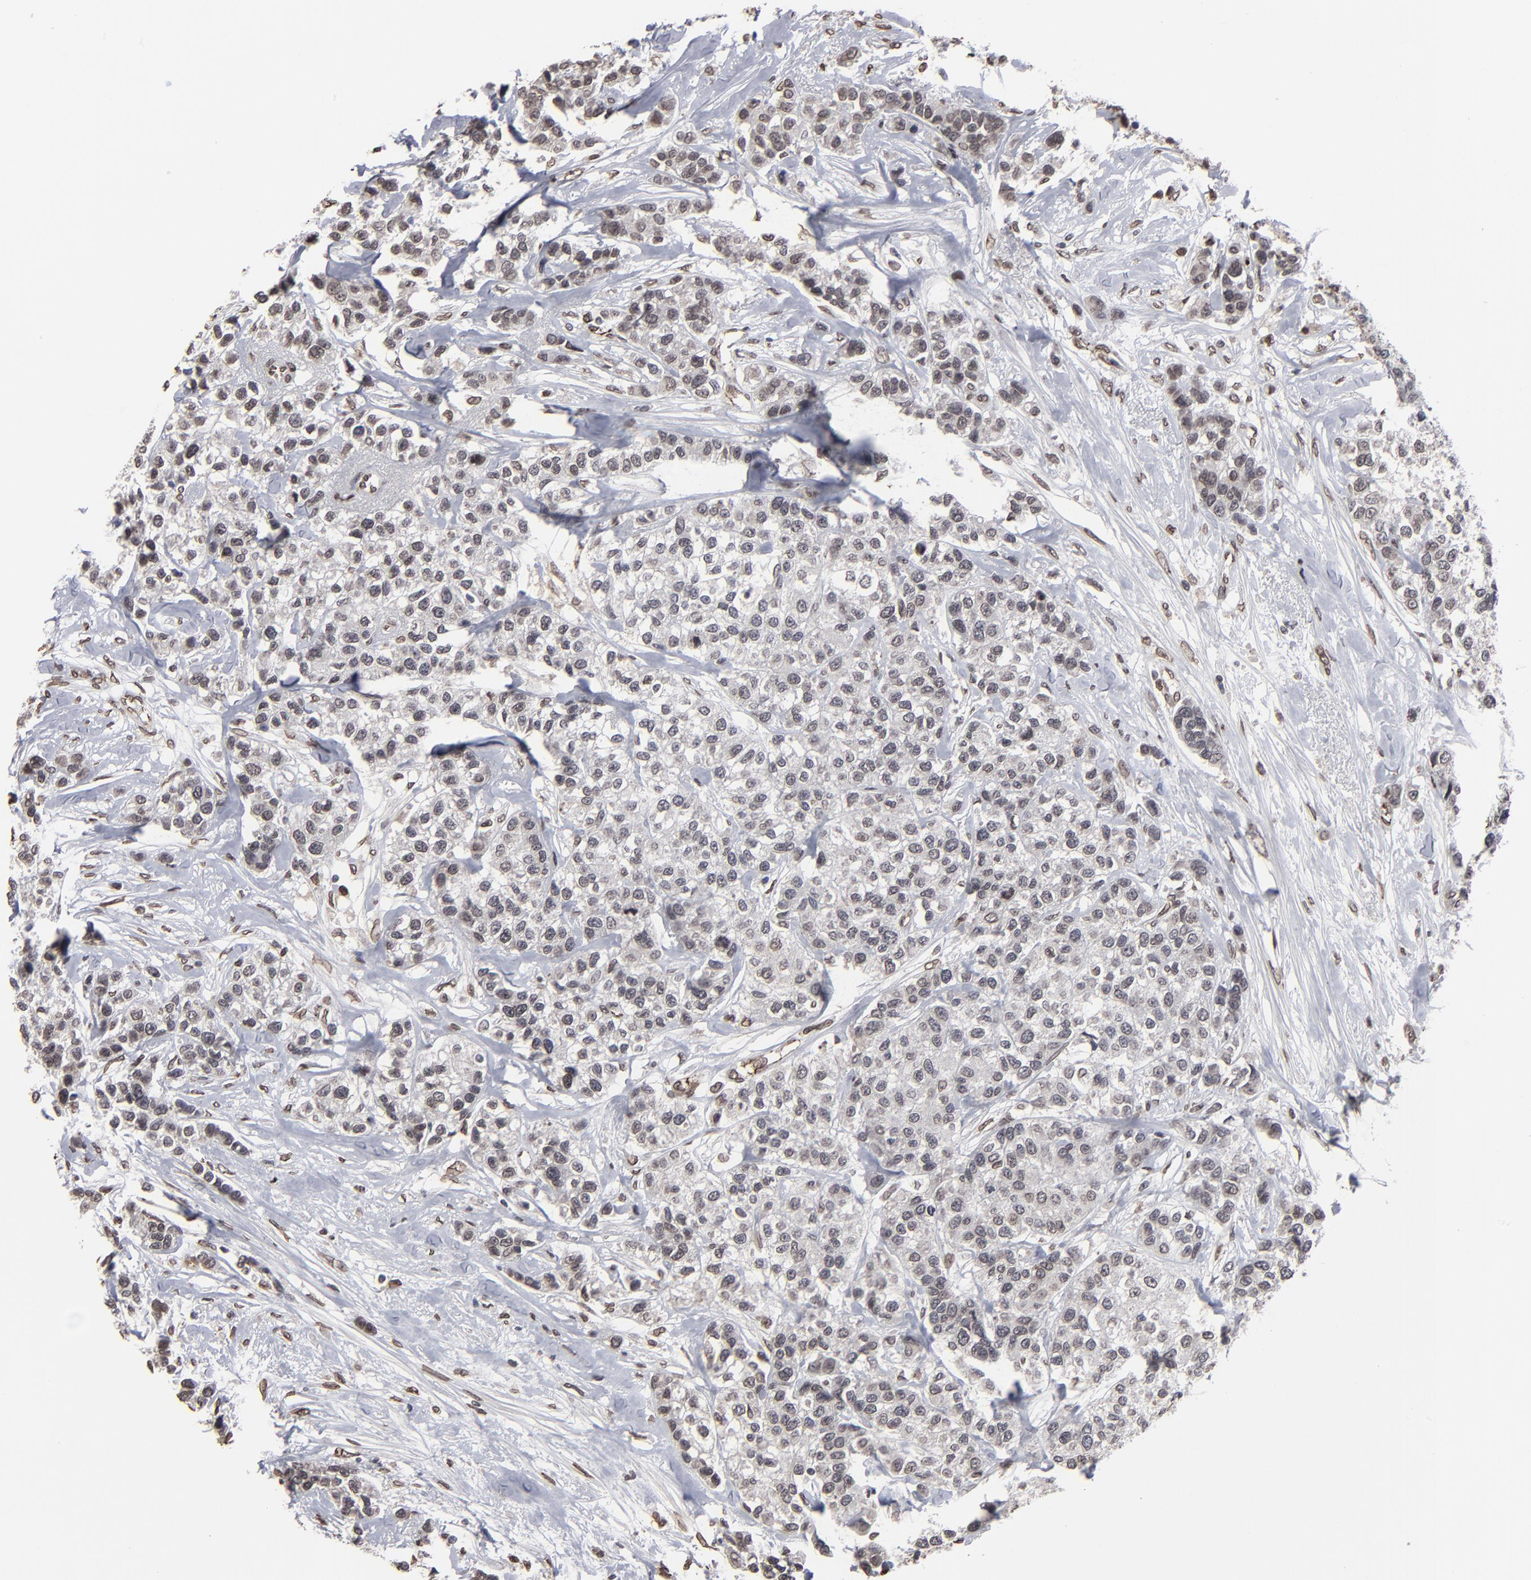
{"staining": {"intensity": "weak", "quantity": "<25%", "location": "nuclear"}, "tissue": "breast cancer", "cell_type": "Tumor cells", "image_type": "cancer", "snomed": [{"axis": "morphology", "description": "Duct carcinoma"}, {"axis": "topography", "description": "Breast"}], "caption": "Protein analysis of infiltrating ductal carcinoma (breast) demonstrates no significant staining in tumor cells.", "gene": "BAZ1A", "patient": {"sex": "female", "age": 51}}